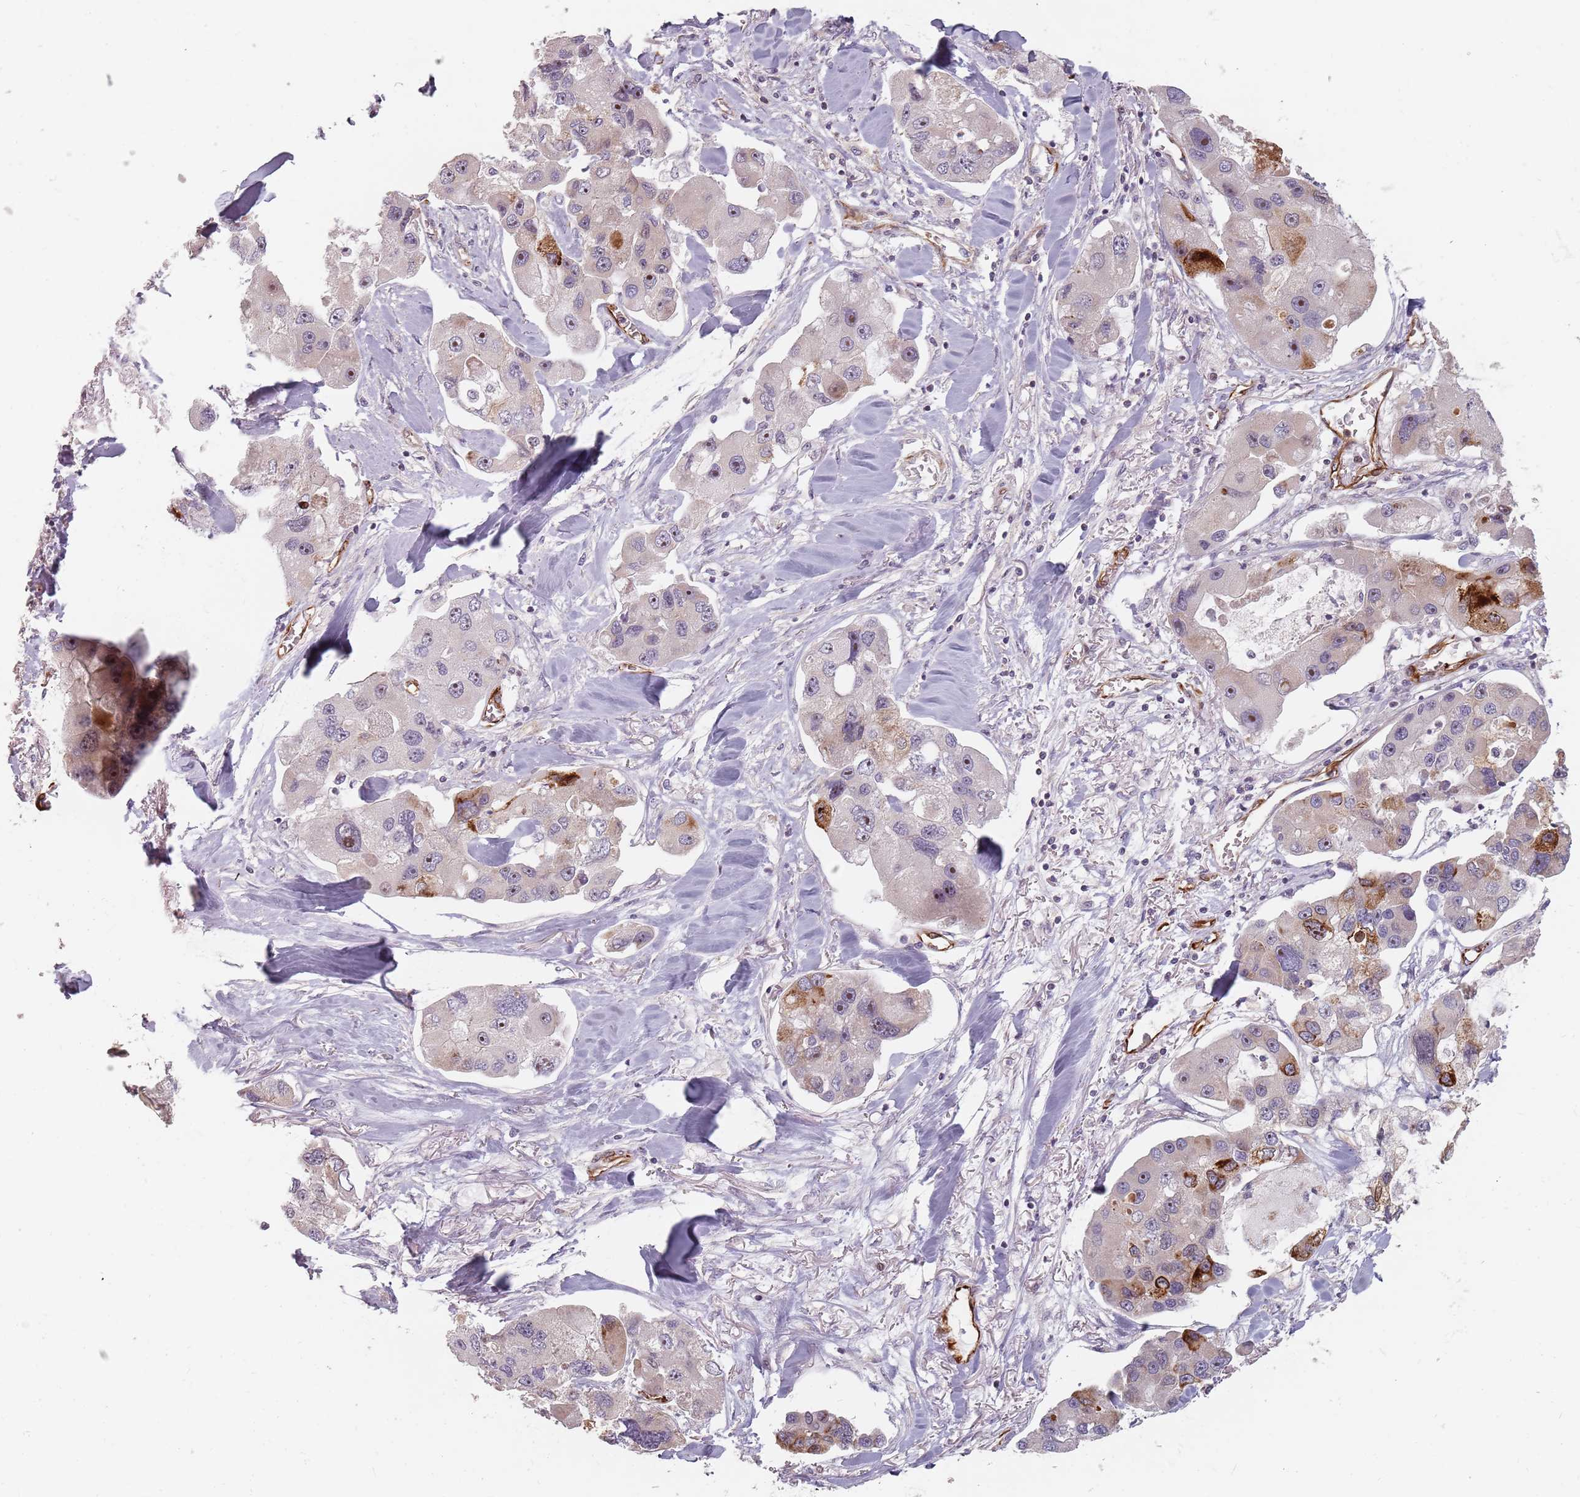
{"staining": {"intensity": "moderate", "quantity": "<25%", "location": "cytoplasmic/membranous,nuclear"}, "tissue": "lung cancer", "cell_type": "Tumor cells", "image_type": "cancer", "snomed": [{"axis": "morphology", "description": "Adenocarcinoma, NOS"}, {"axis": "topography", "description": "Lung"}], "caption": "IHC of lung cancer (adenocarcinoma) reveals low levels of moderate cytoplasmic/membranous and nuclear expression in about <25% of tumor cells.", "gene": "GAS2L3", "patient": {"sex": "female", "age": 54}}